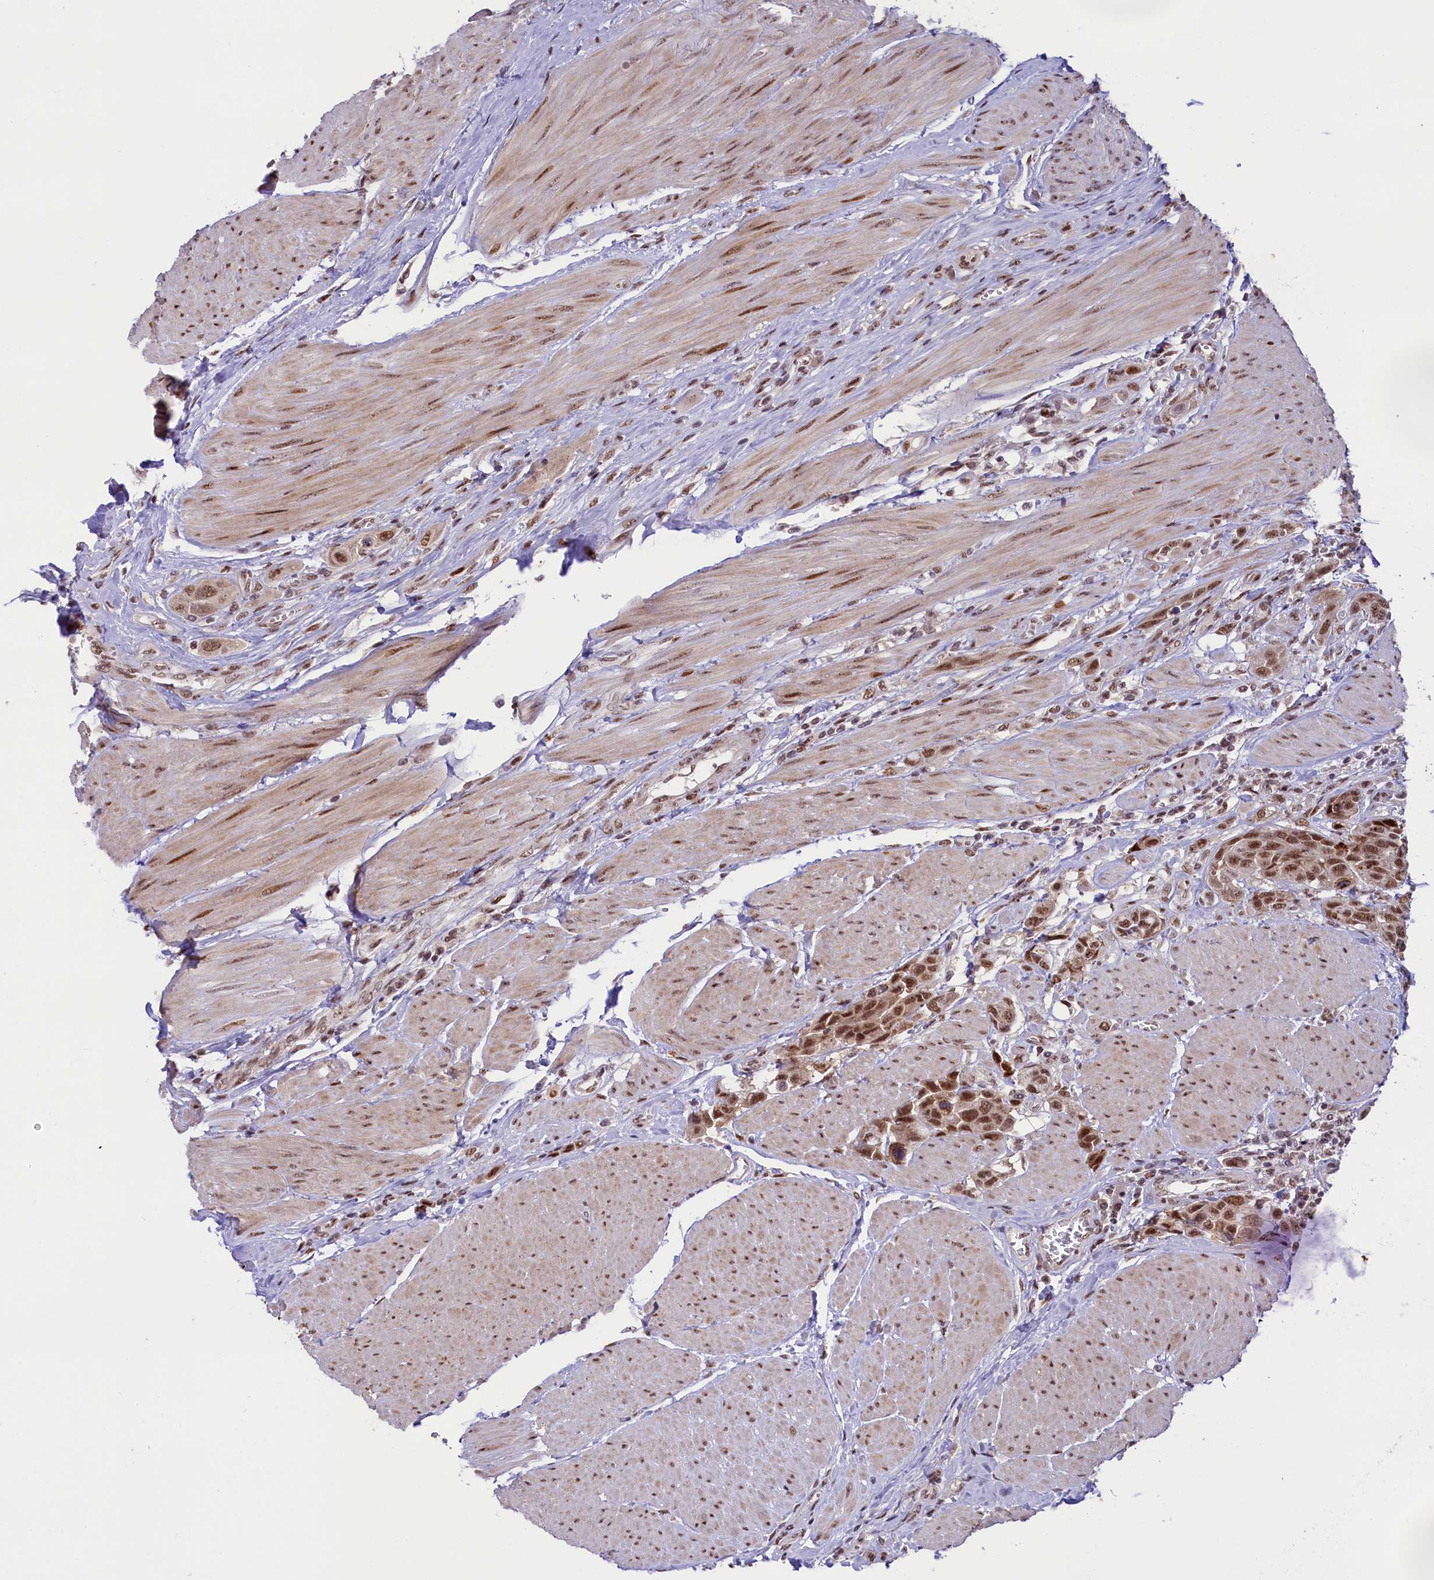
{"staining": {"intensity": "moderate", "quantity": ">75%", "location": "nuclear"}, "tissue": "urothelial cancer", "cell_type": "Tumor cells", "image_type": "cancer", "snomed": [{"axis": "morphology", "description": "Urothelial carcinoma, High grade"}, {"axis": "topography", "description": "Urinary bladder"}], "caption": "Immunohistochemistry staining of urothelial carcinoma (high-grade), which reveals medium levels of moderate nuclear positivity in approximately >75% of tumor cells indicating moderate nuclear protein staining. The staining was performed using DAB (3,3'-diaminobenzidine) (brown) for protein detection and nuclei were counterstained in hematoxylin (blue).", "gene": "ANKS3", "patient": {"sex": "male", "age": 50}}